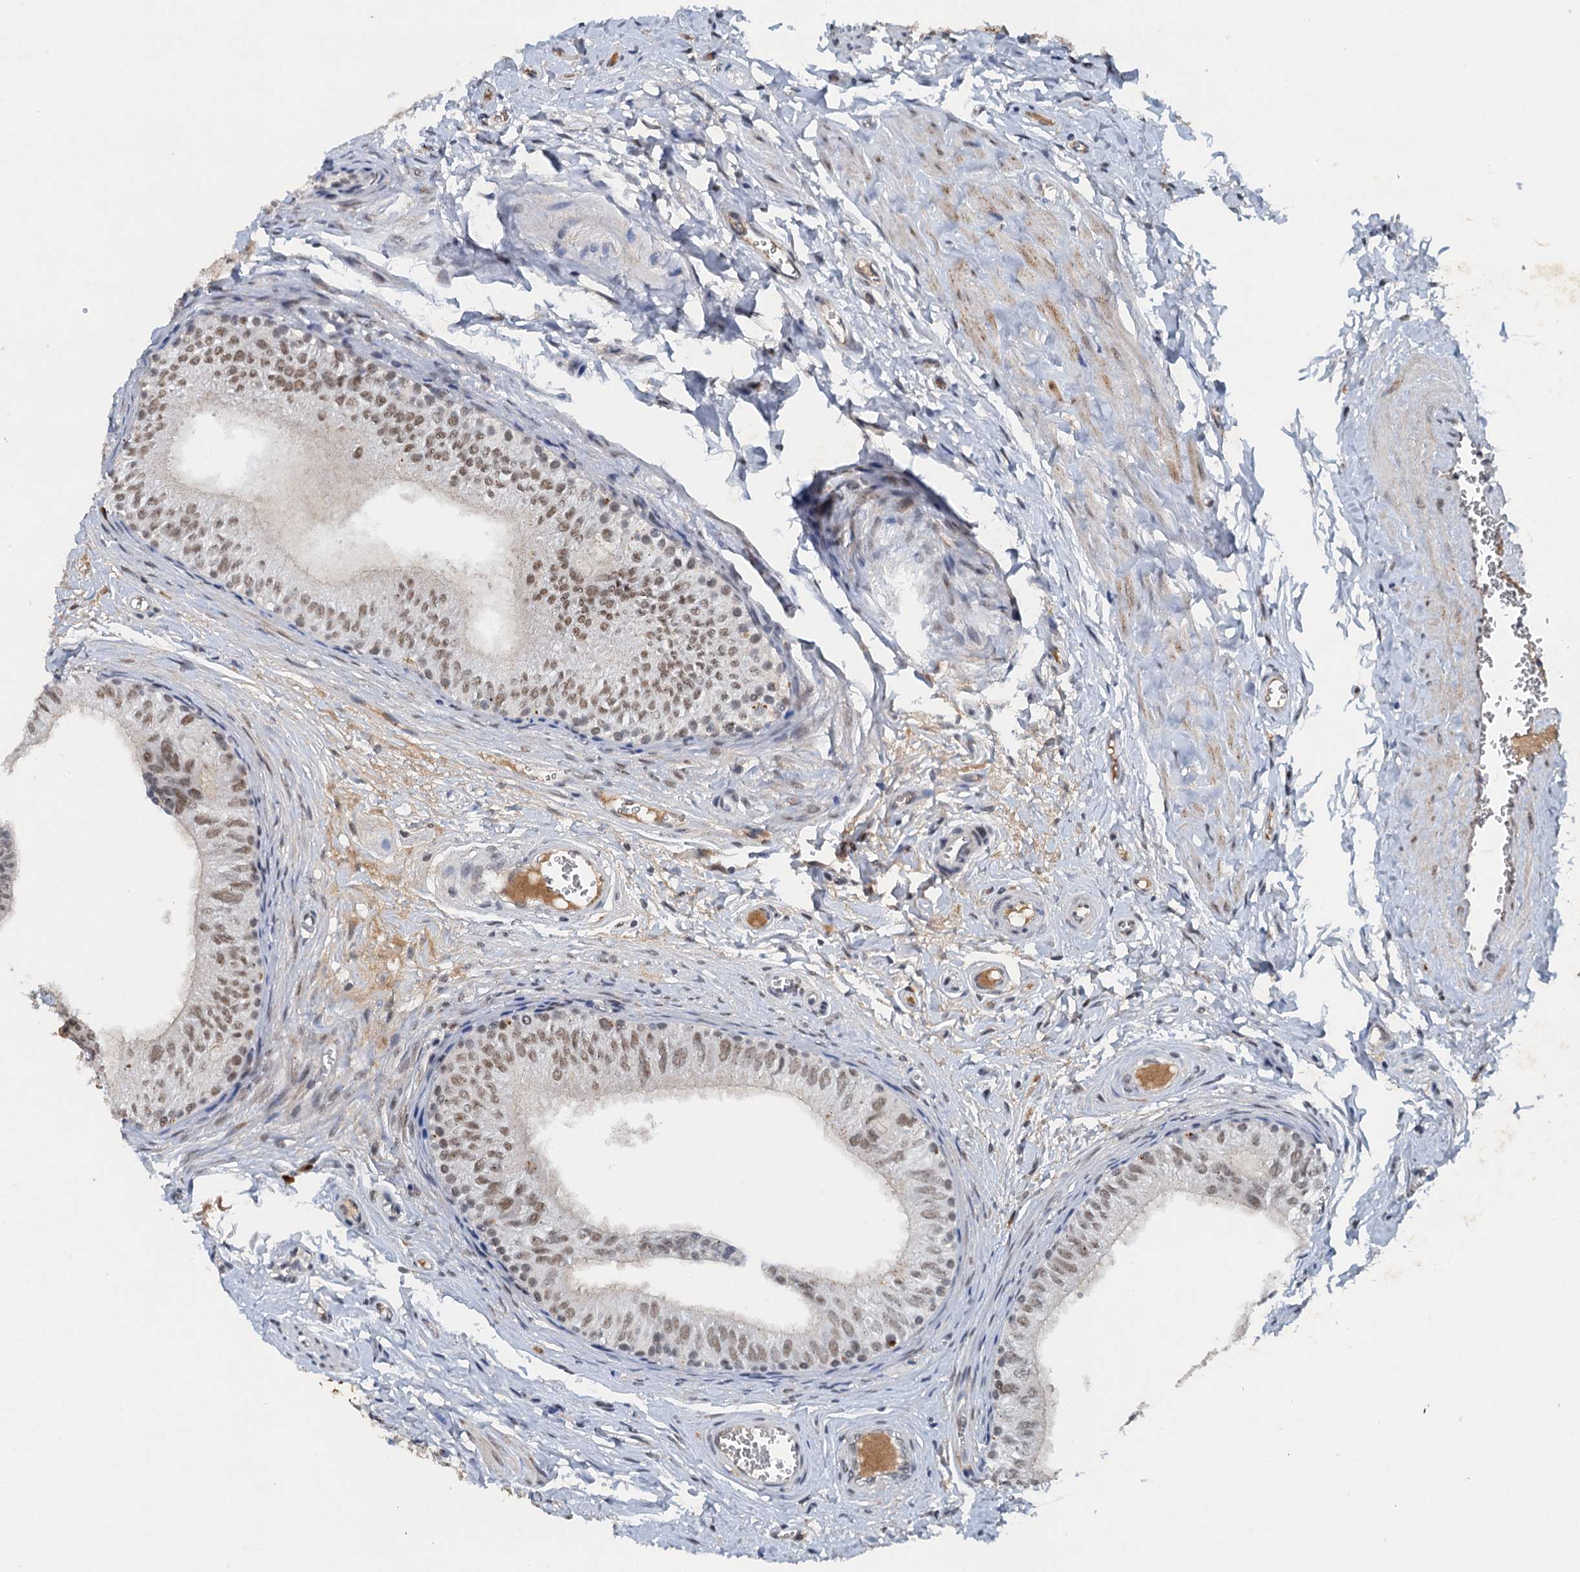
{"staining": {"intensity": "moderate", "quantity": ">75%", "location": "nuclear"}, "tissue": "epididymis", "cell_type": "Glandular cells", "image_type": "normal", "snomed": [{"axis": "morphology", "description": "Normal tissue, NOS"}, {"axis": "topography", "description": "Epididymis"}], "caption": "A medium amount of moderate nuclear positivity is identified in approximately >75% of glandular cells in unremarkable epididymis. Nuclei are stained in blue.", "gene": "CSTF3", "patient": {"sex": "male", "age": 42}}